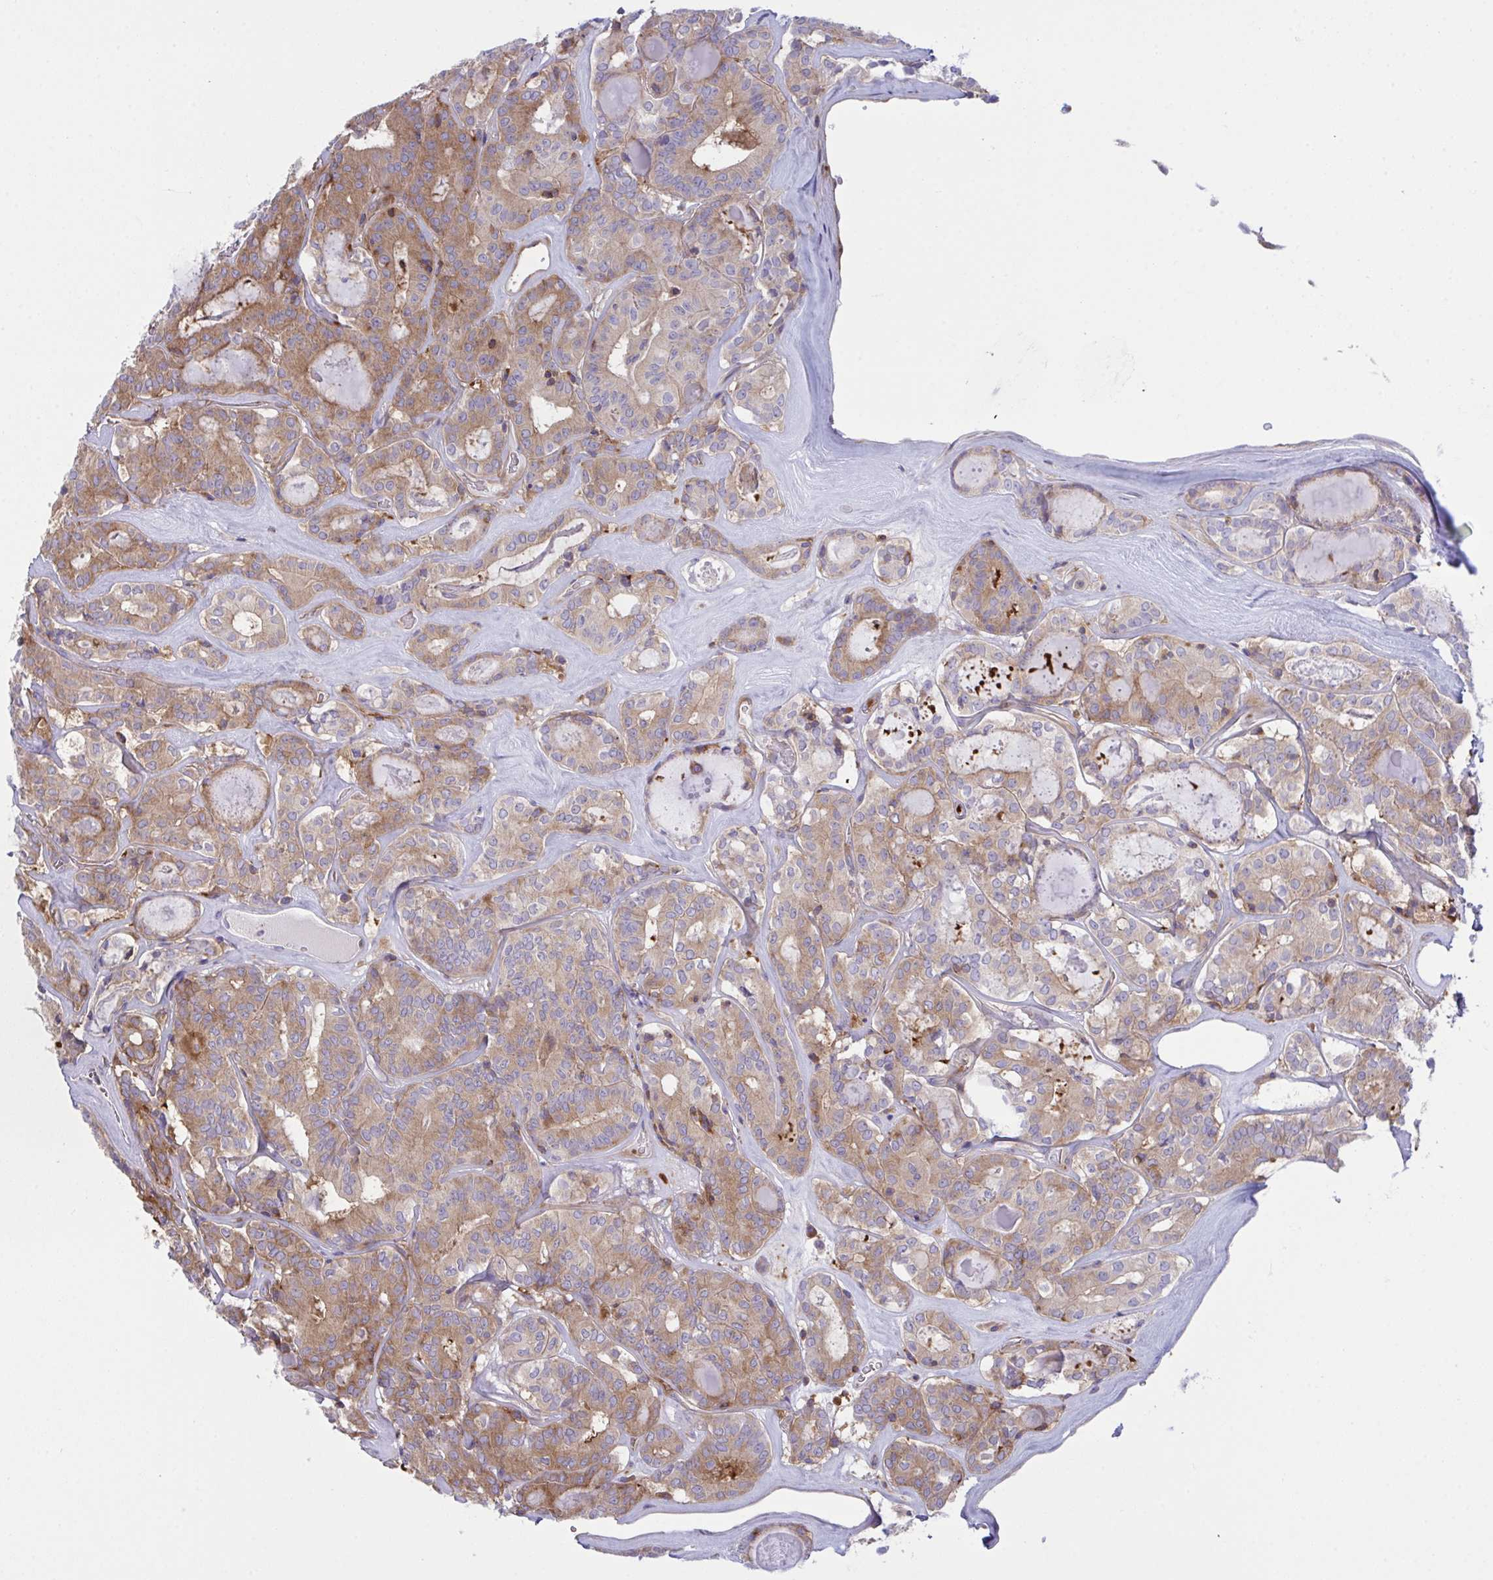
{"staining": {"intensity": "moderate", "quantity": ">75%", "location": "cytoplasmic/membranous"}, "tissue": "thyroid cancer", "cell_type": "Tumor cells", "image_type": "cancer", "snomed": [{"axis": "morphology", "description": "Papillary adenocarcinoma, NOS"}, {"axis": "topography", "description": "Thyroid gland"}], "caption": "Protein analysis of thyroid cancer (papillary adenocarcinoma) tissue reveals moderate cytoplasmic/membranous positivity in approximately >75% of tumor cells. Using DAB (brown) and hematoxylin (blue) stains, captured at high magnification using brightfield microscopy.", "gene": "TSC22D3", "patient": {"sex": "female", "age": 72}}